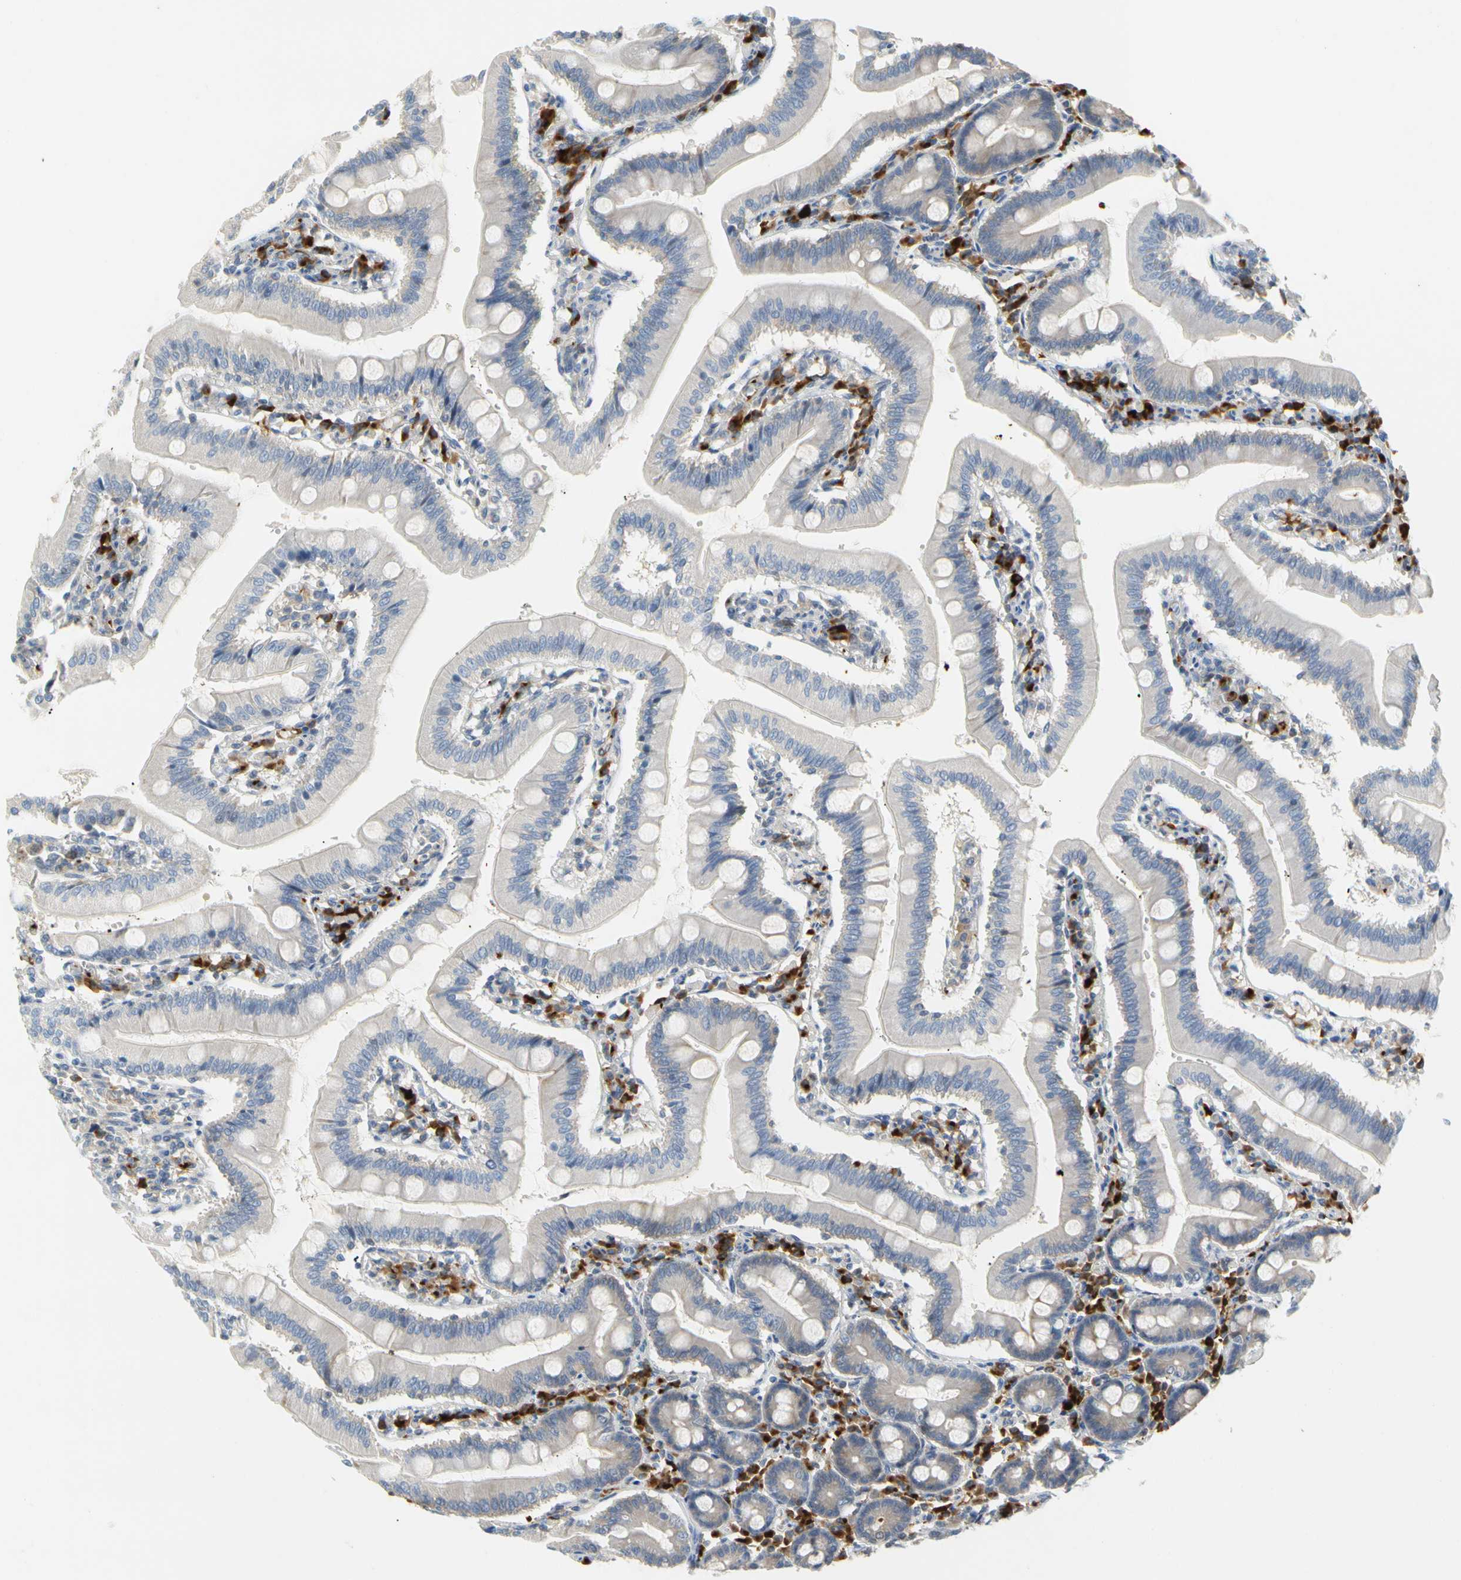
{"staining": {"intensity": "weak", "quantity": "<25%", "location": "cytoplasmic/membranous"}, "tissue": "small intestine", "cell_type": "Glandular cells", "image_type": "normal", "snomed": [{"axis": "morphology", "description": "Normal tissue, NOS"}, {"axis": "topography", "description": "Small intestine"}], "caption": "The immunohistochemistry (IHC) micrograph has no significant expression in glandular cells of small intestine. (Stains: DAB (3,3'-diaminobenzidine) immunohistochemistry (IHC) with hematoxylin counter stain, Microscopy: brightfield microscopy at high magnification).", "gene": "ENSG00000288796", "patient": {"sex": "male", "age": 71}}